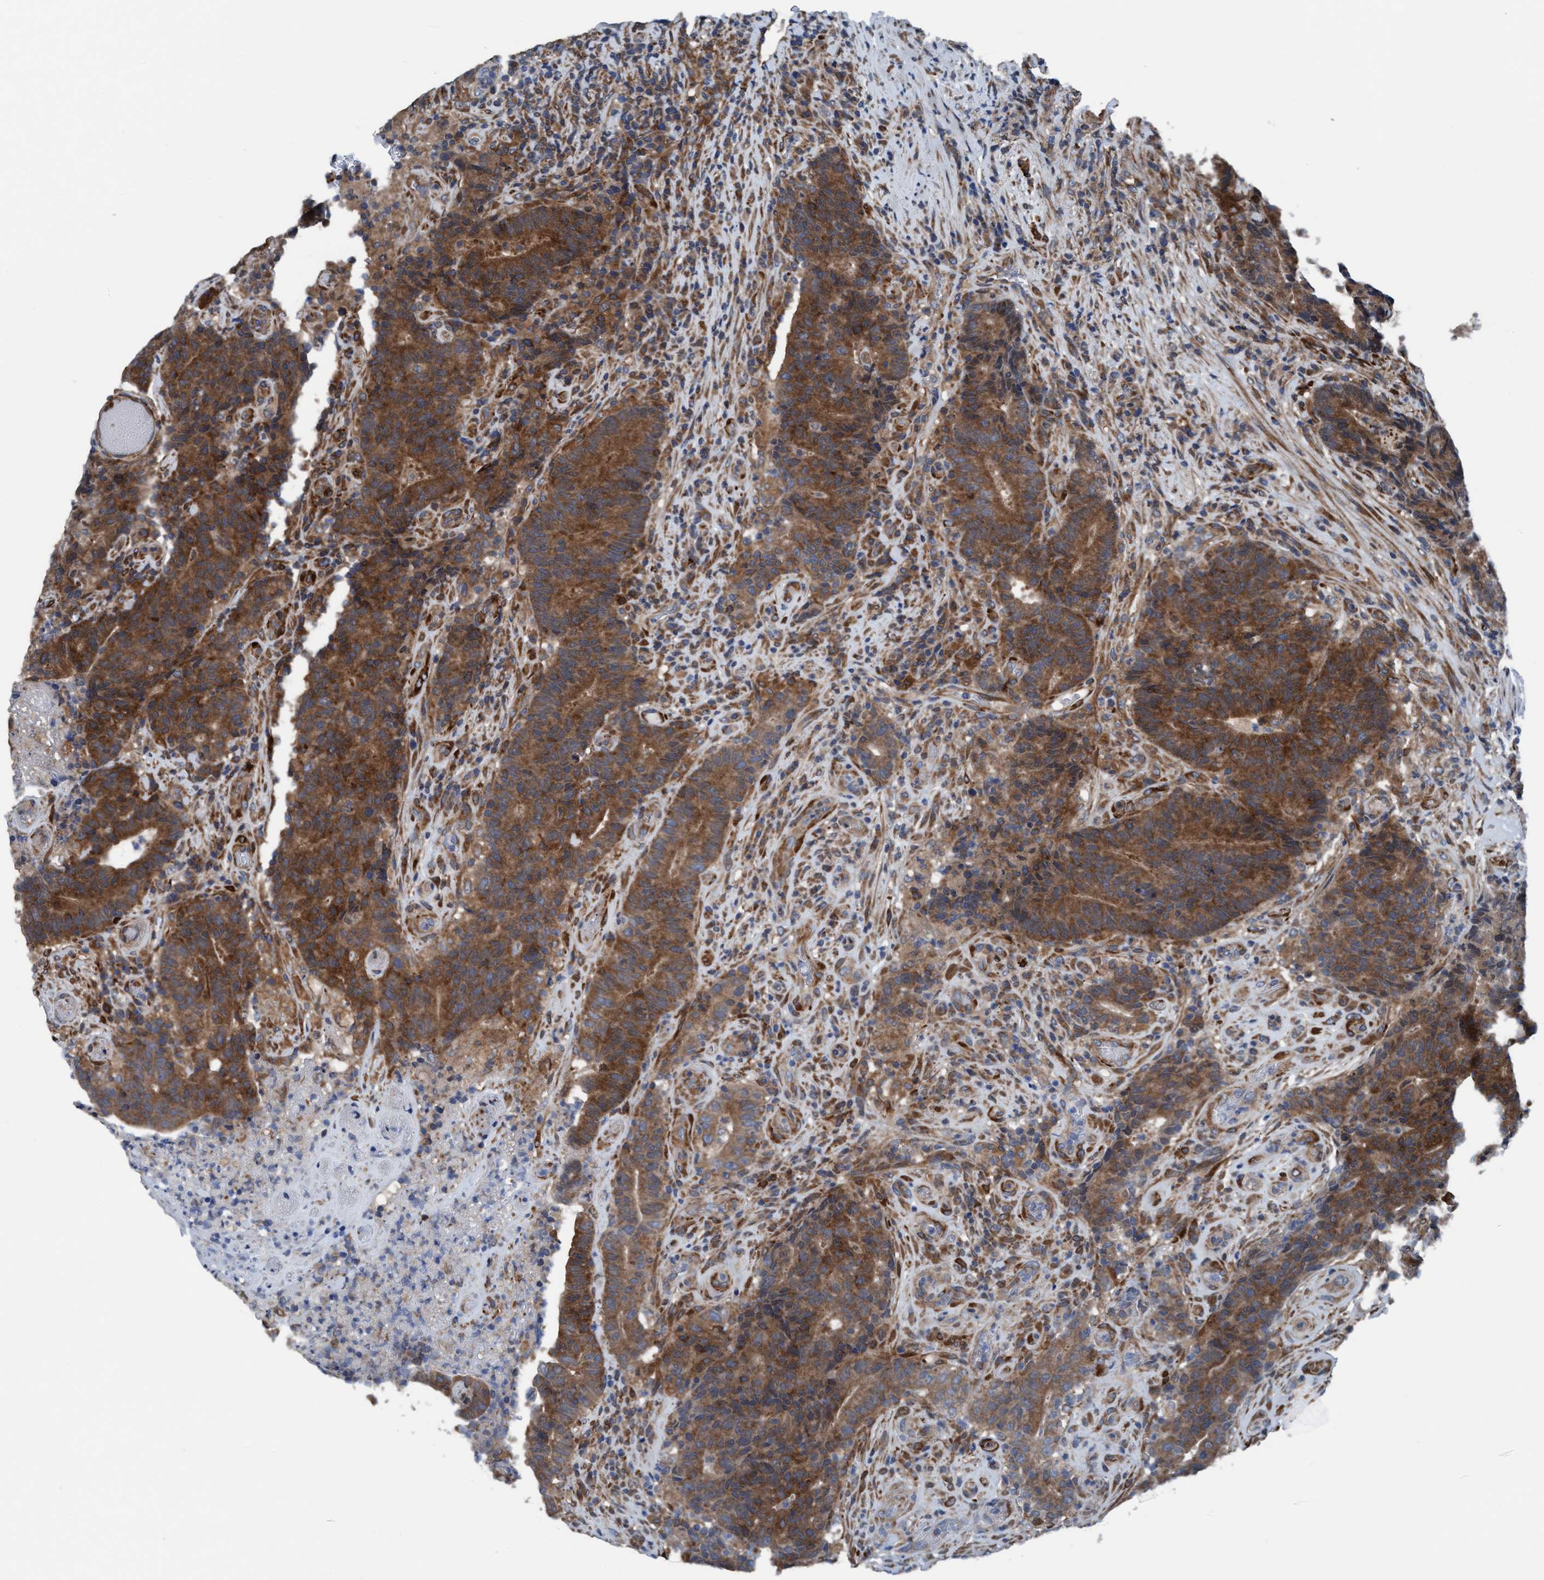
{"staining": {"intensity": "moderate", "quantity": ">75%", "location": "cytoplasmic/membranous"}, "tissue": "colorectal cancer", "cell_type": "Tumor cells", "image_type": "cancer", "snomed": [{"axis": "morphology", "description": "Normal tissue, NOS"}, {"axis": "morphology", "description": "Adenocarcinoma, NOS"}, {"axis": "topography", "description": "Colon"}], "caption": "A photomicrograph of colorectal cancer (adenocarcinoma) stained for a protein shows moderate cytoplasmic/membranous brown staining in tumor cells.", "gene": "NMT1", "patient": {"sex": "female", "age": 75}}